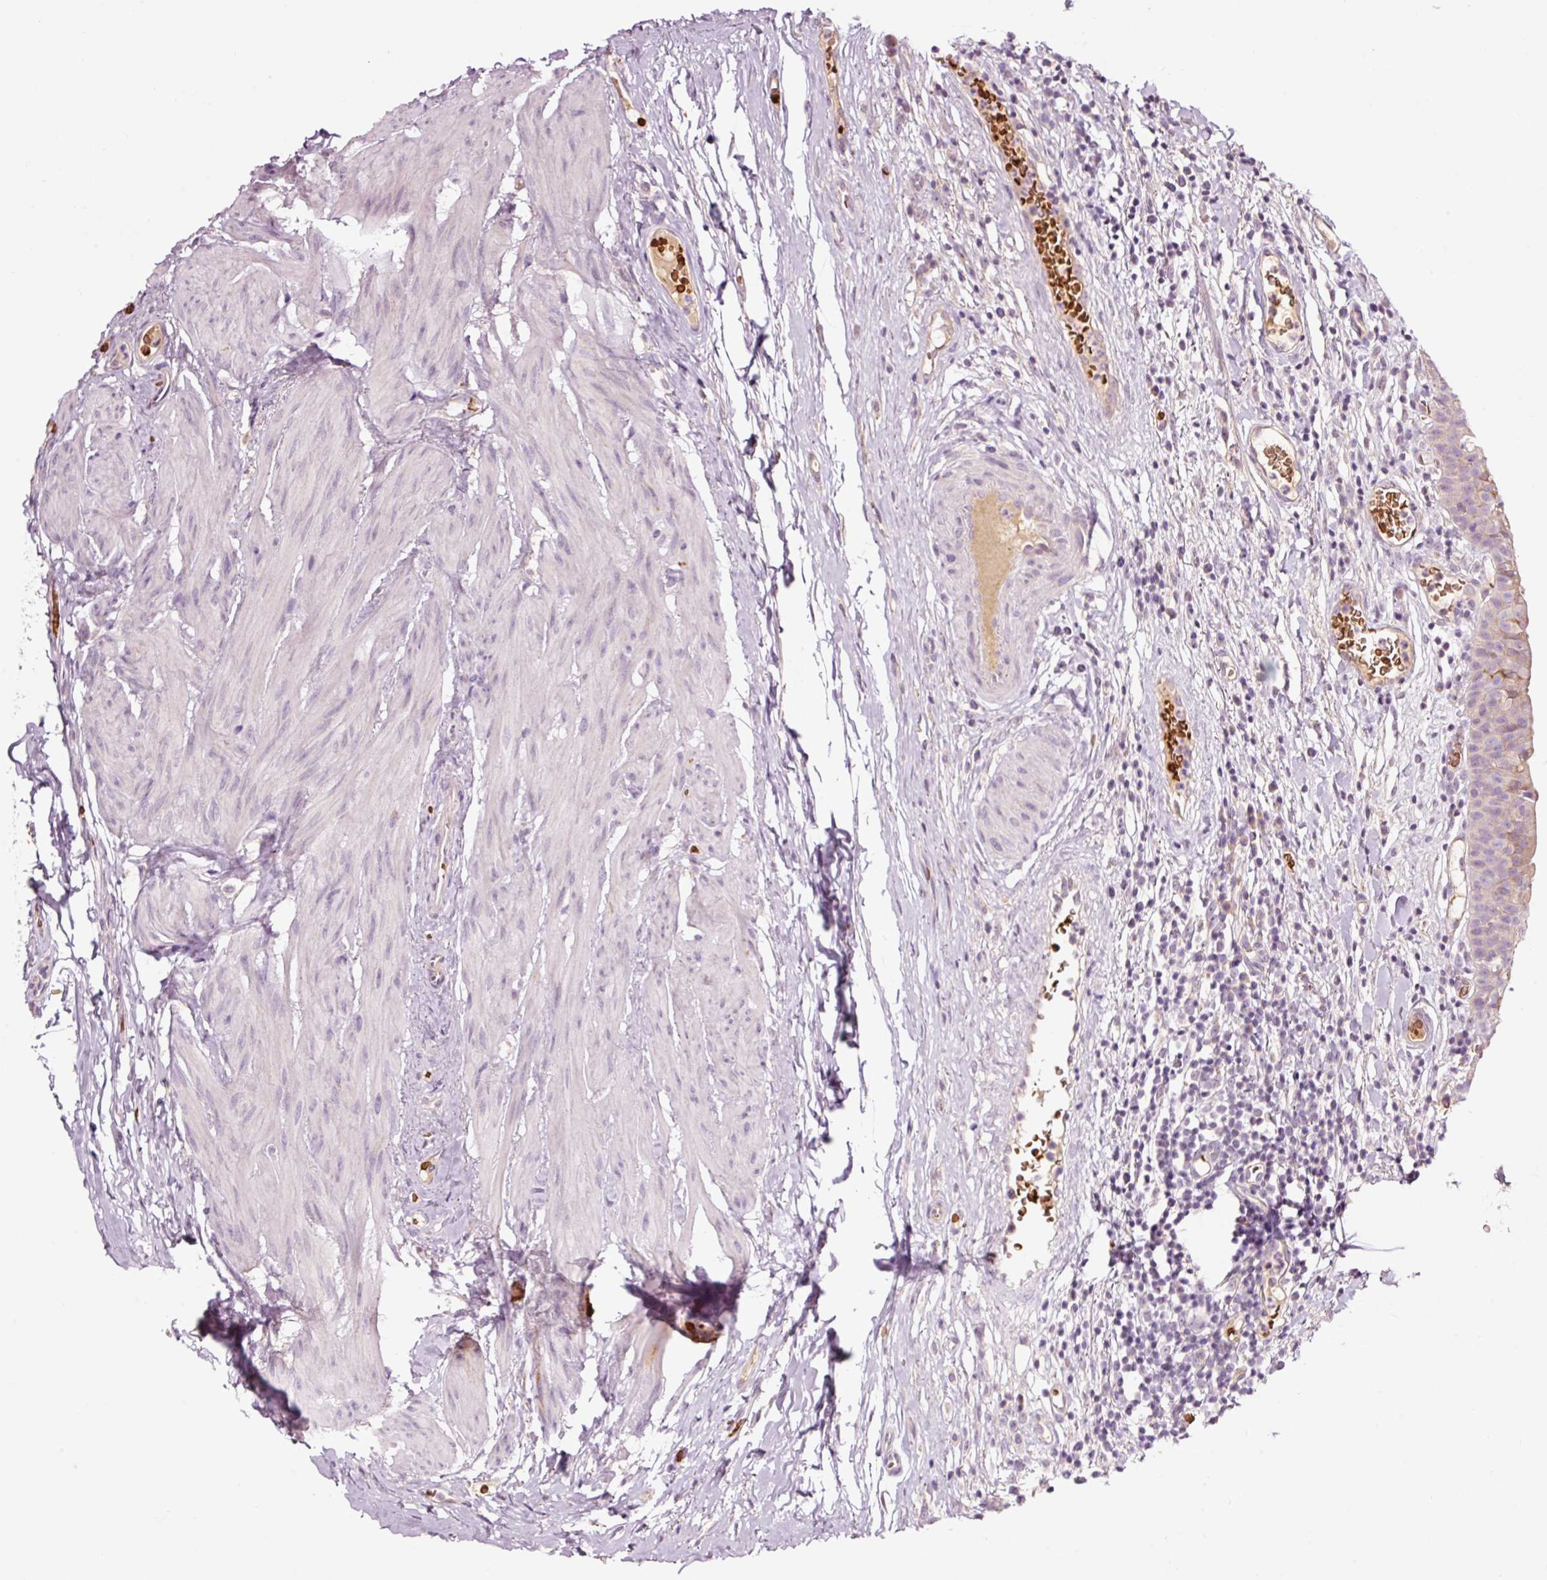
{"staining": {"intensity": "weak", "quantity": "<25%", "location": "cytoplasmic/membranous"}, "tissue": "urinary bladder", "cell_type": "Urothelial cells", "image_type": "normal", "snomed": [{"axis": "morphology", "description": "Normal tissue, NOS"}, {"axis": "morphology", "description": "Inflammation, NOS"}, {"axis": "topography", "description": "Urinary bladder"}], "caption": "IHC of normal human urinary bladder reveals no positivity in urothelial cells.", "gene": "LDHAL6B", "patient": {"sex": "male", "age": 57}}